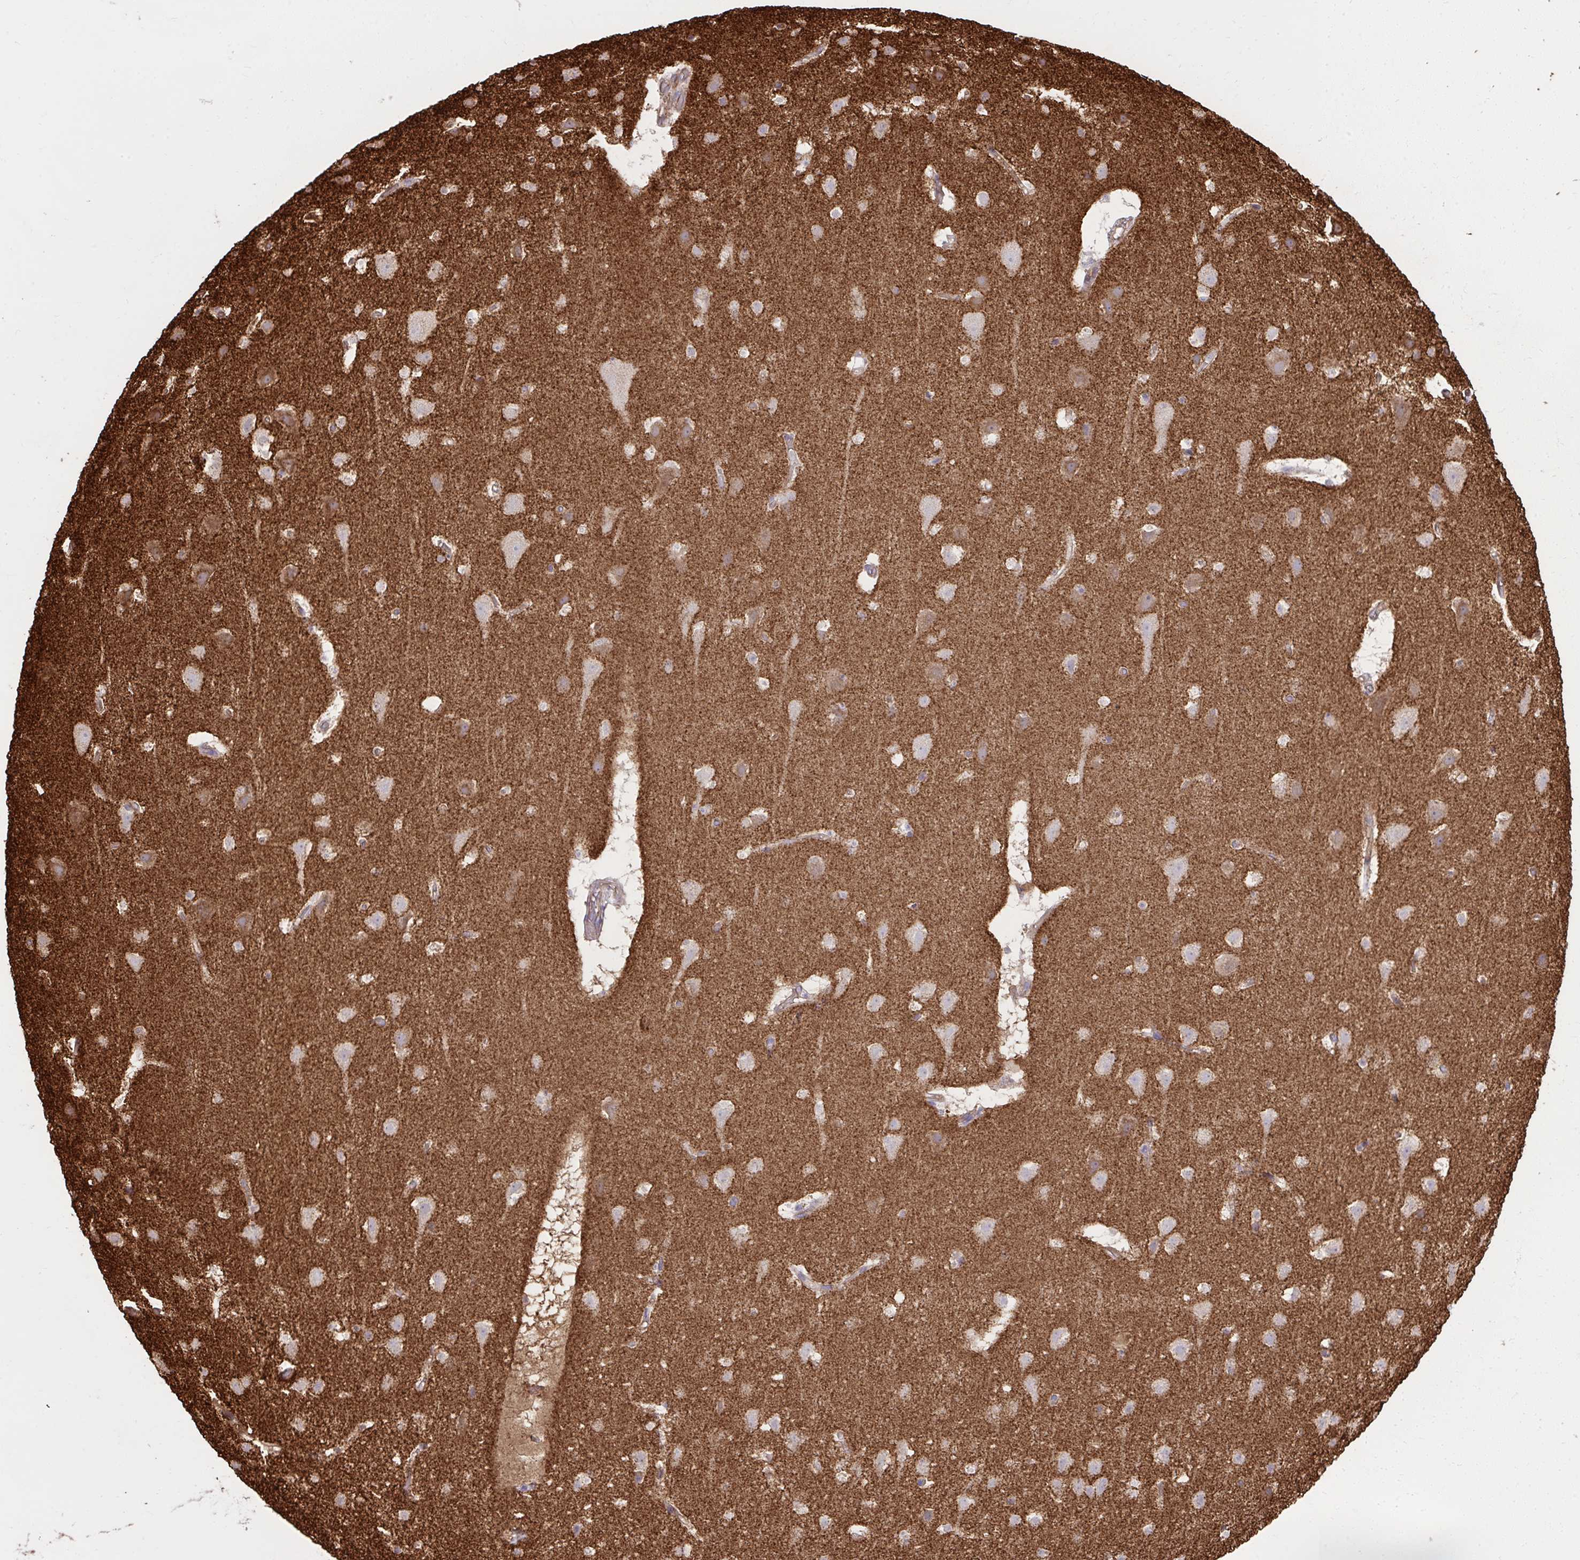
{"staining": {"intensity": "negative", "quantity": "none", "location": "none"}, "tissue": "cerebral cortex", "cell_type": "Endothelial cells", "image_type": "normal", "snomed": [{"axis": "morphology", "description": "Normal tissue, NOS"}, {"axis": "topography", "description": "Cerebral cortex"}], "caption": "This is an IHC micrograph of normal cerebral cortex. There is no staining in endothelial cells.", "gene": "NMNAT3", "patient": {"sex": "female", "age": 42}}